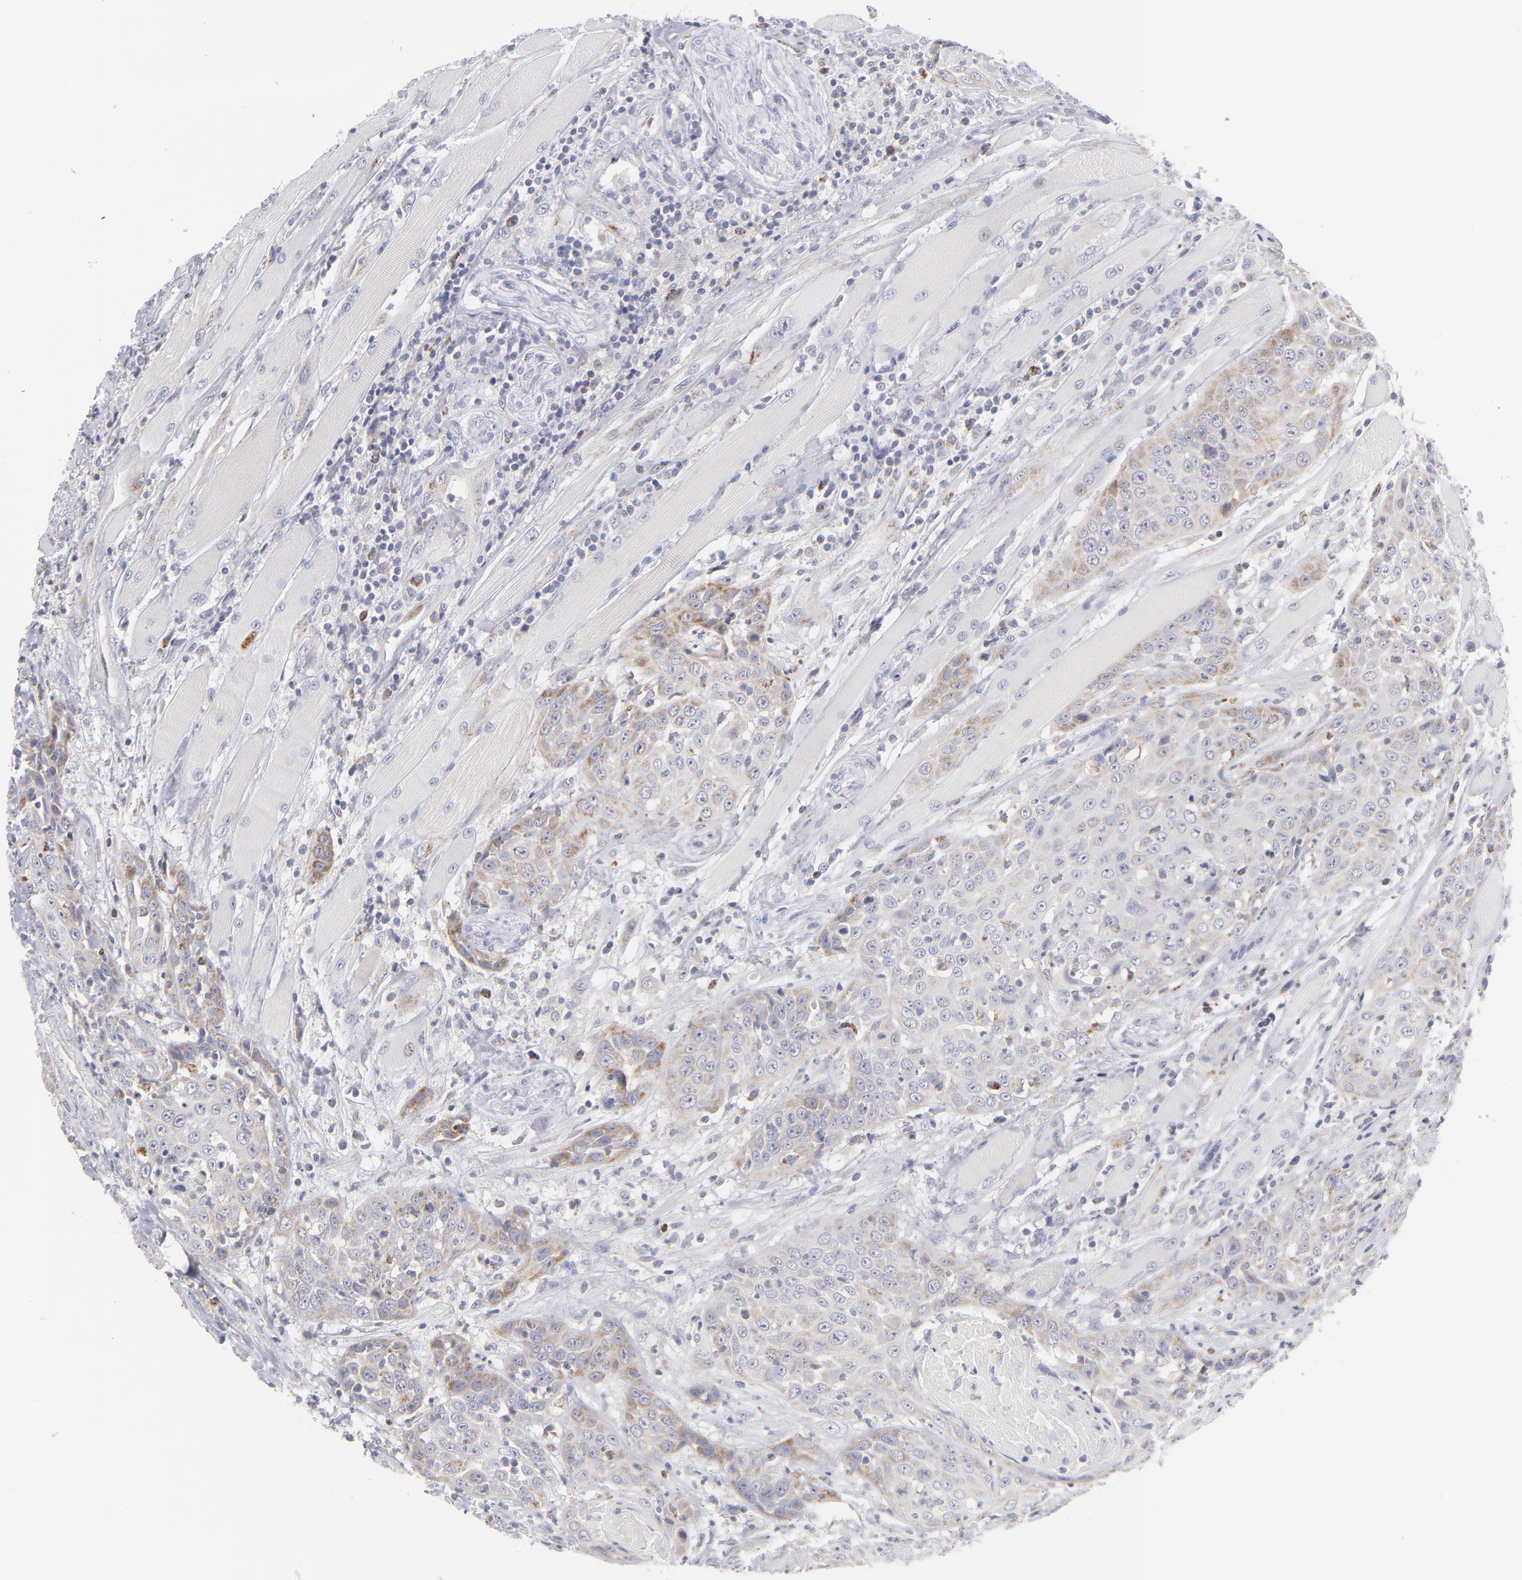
{"staining": {"intensity": "weak", "quantity": "25%-75%", "location": "cytoplasmic/membranous"}, "tissue": "head and neck cancer", "cell_type": "Tumor cells", "image_type": "cancer", "snomed": [{"axis": "morphology", "description": "Squamous cell carcinoma, NOS"}, {"axis": "topography", "description": "Head-Neck"}], "caption": "About 25%-75% of tumor cells in head and neck cancer exhibit weak cytoplasmic/membranous protein staining as visualized by brown immunohistochemical staining.", "gene": "MTHFD2", "patient": {"sex": "female", "age": 84}}